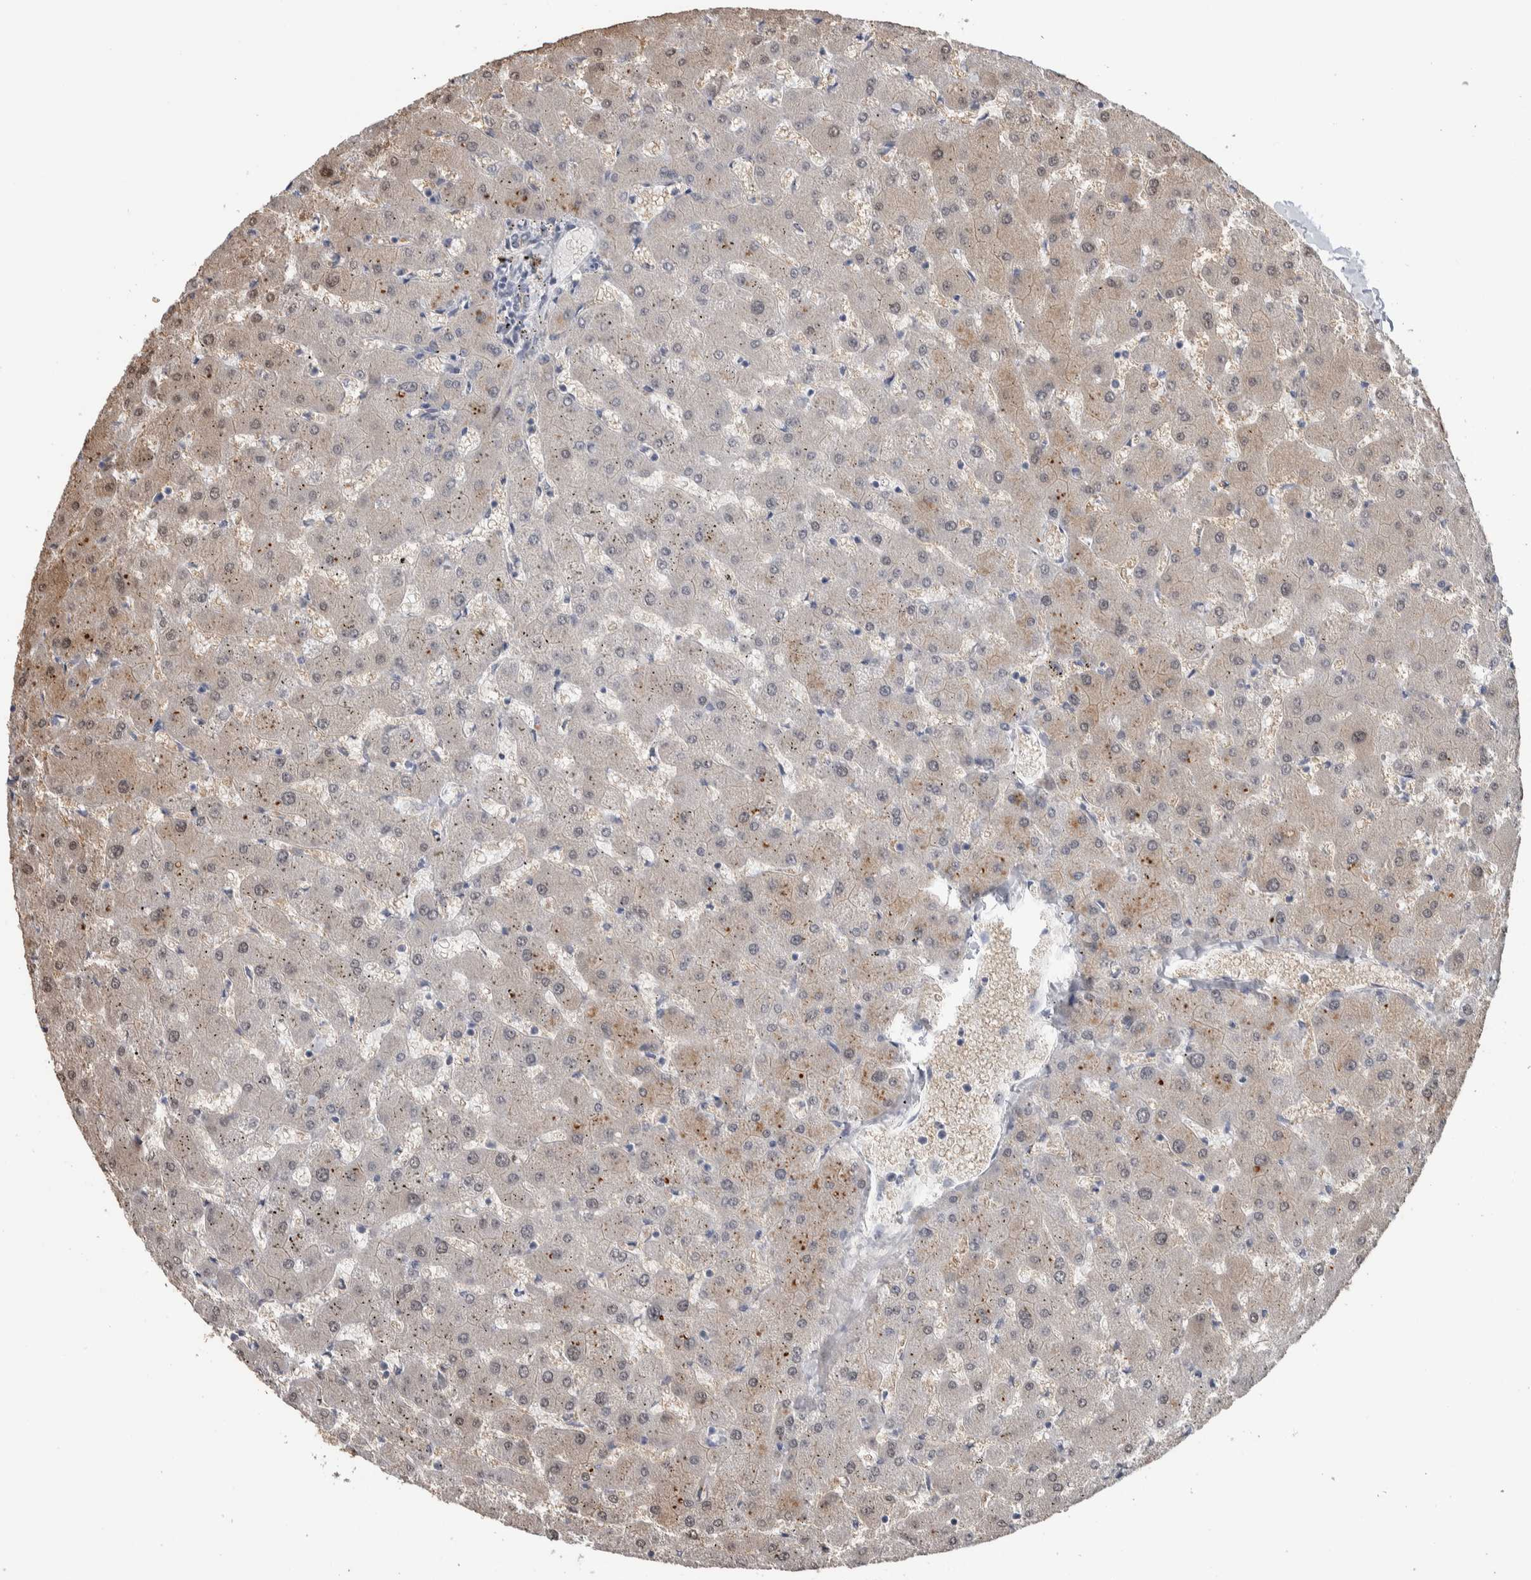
{"staining": {"intensity": "weak", "quantity": "<25%", "location": "cytoplasmic/membranous"}, "tissue": "liver", "cell_type": "Cholangiocytes", "image_type": "normal", "snomed": [{"axis": "morphology", "description": "Normal tissue, NOS"}, {"axis": "topography", "description": "Liver"}], "caption": "A micrograph of liver stained for a protein reveals no brown staining in cholangiocytes. (DAB (3,3'-diaminobenzidine) immunohistochemistry (IHC) with hematoxylin counter stain).", "gene": "TMEM102", "patient": {"sex": "female", "age": 63}}